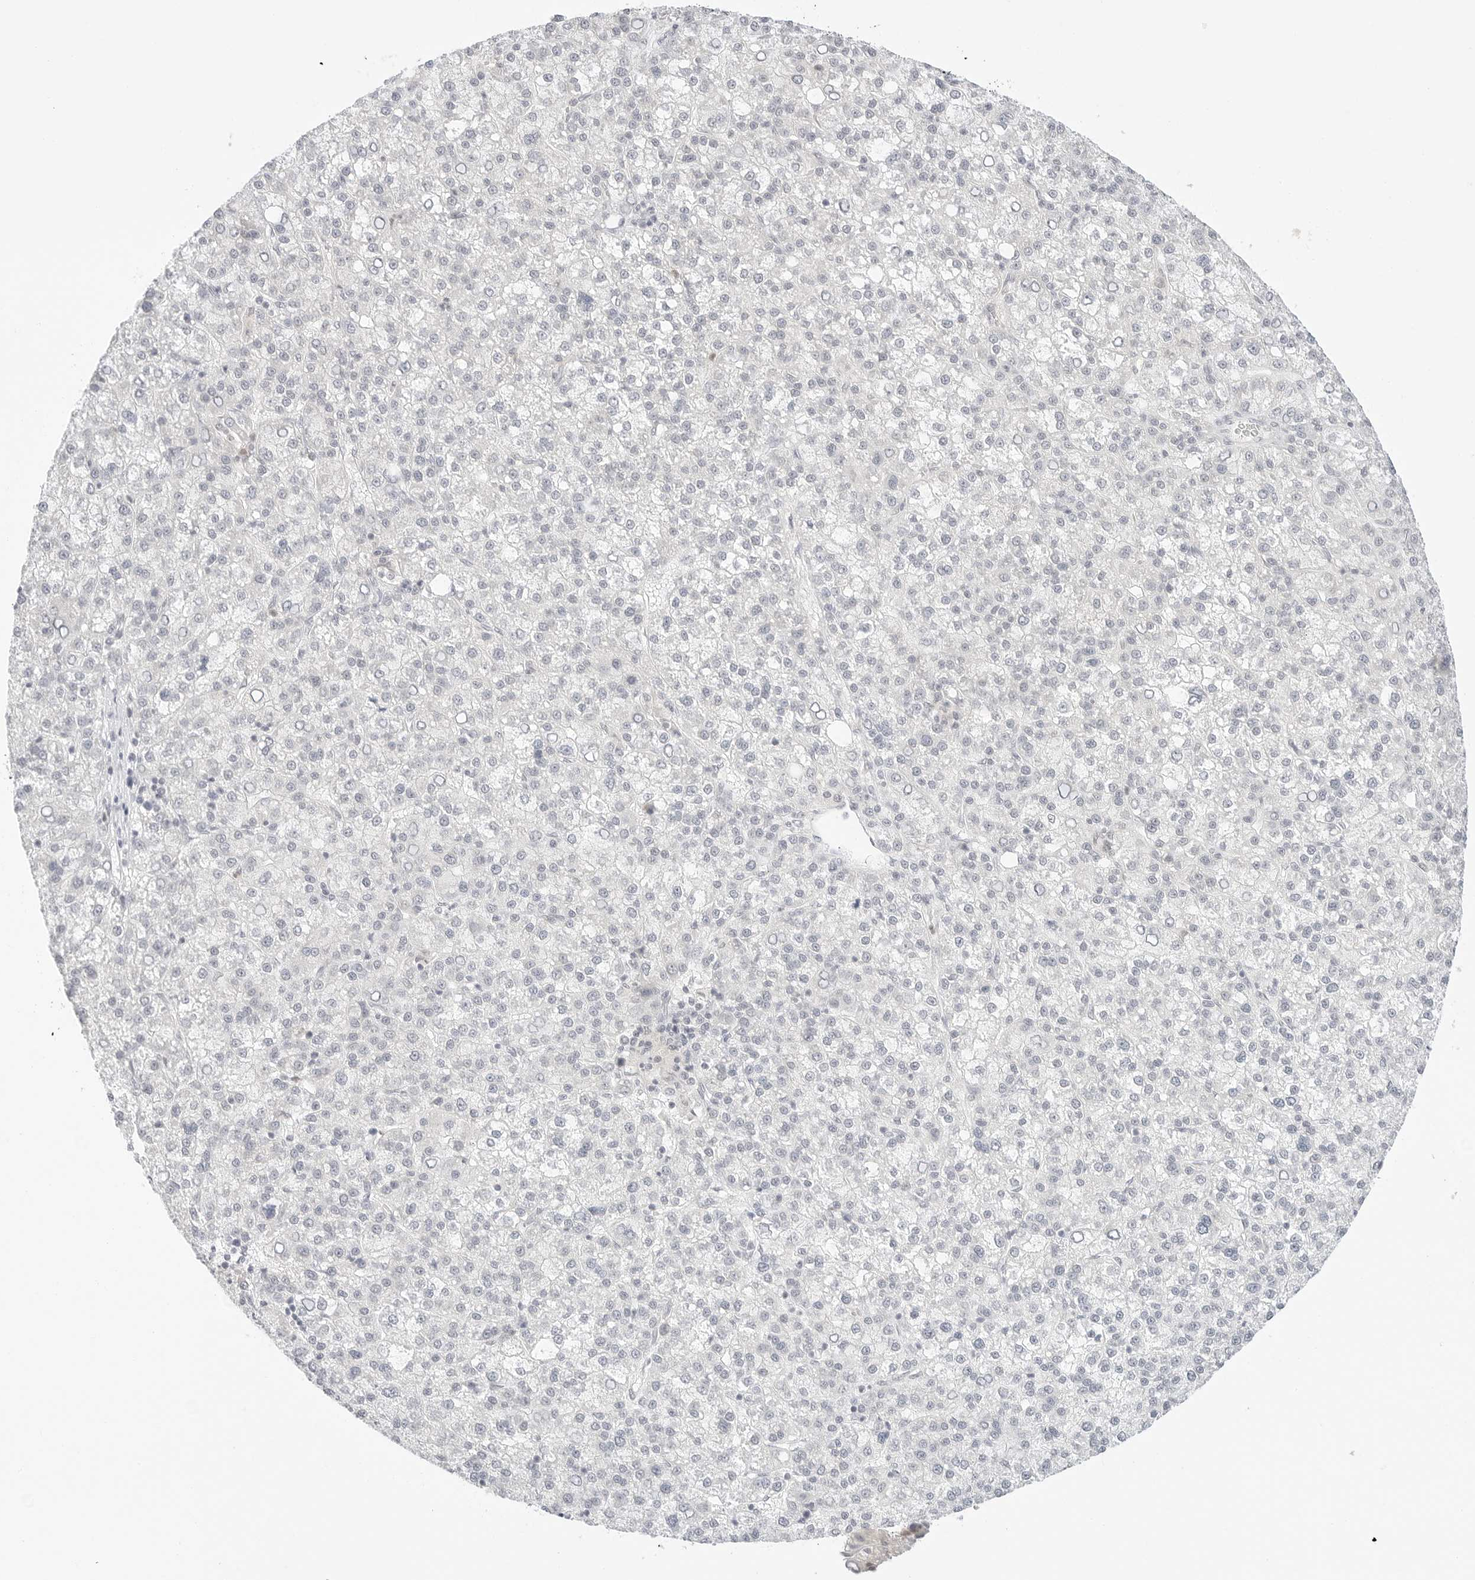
{"staining": {"intensity": "negative", "quantity": "none", "location": "none"}, "tissue": "liver cancer", "cell_type": "Tumor cells", "image_type": "cancer", "snomed": [{"axis": "morphology", "description": "Carcinoma, Hepatocellular, NOS"}, {"axis": "topography", "description": "Liver"}], "caption": "DAB (3,3'-diaminobenzidine) immunohistochemical staining of liver cancer (hepatocellular carcinoma) reveals no significant staining in tumor cells.", "gene": "GNAS", "patient": {"sex": "female", "age": 58}}